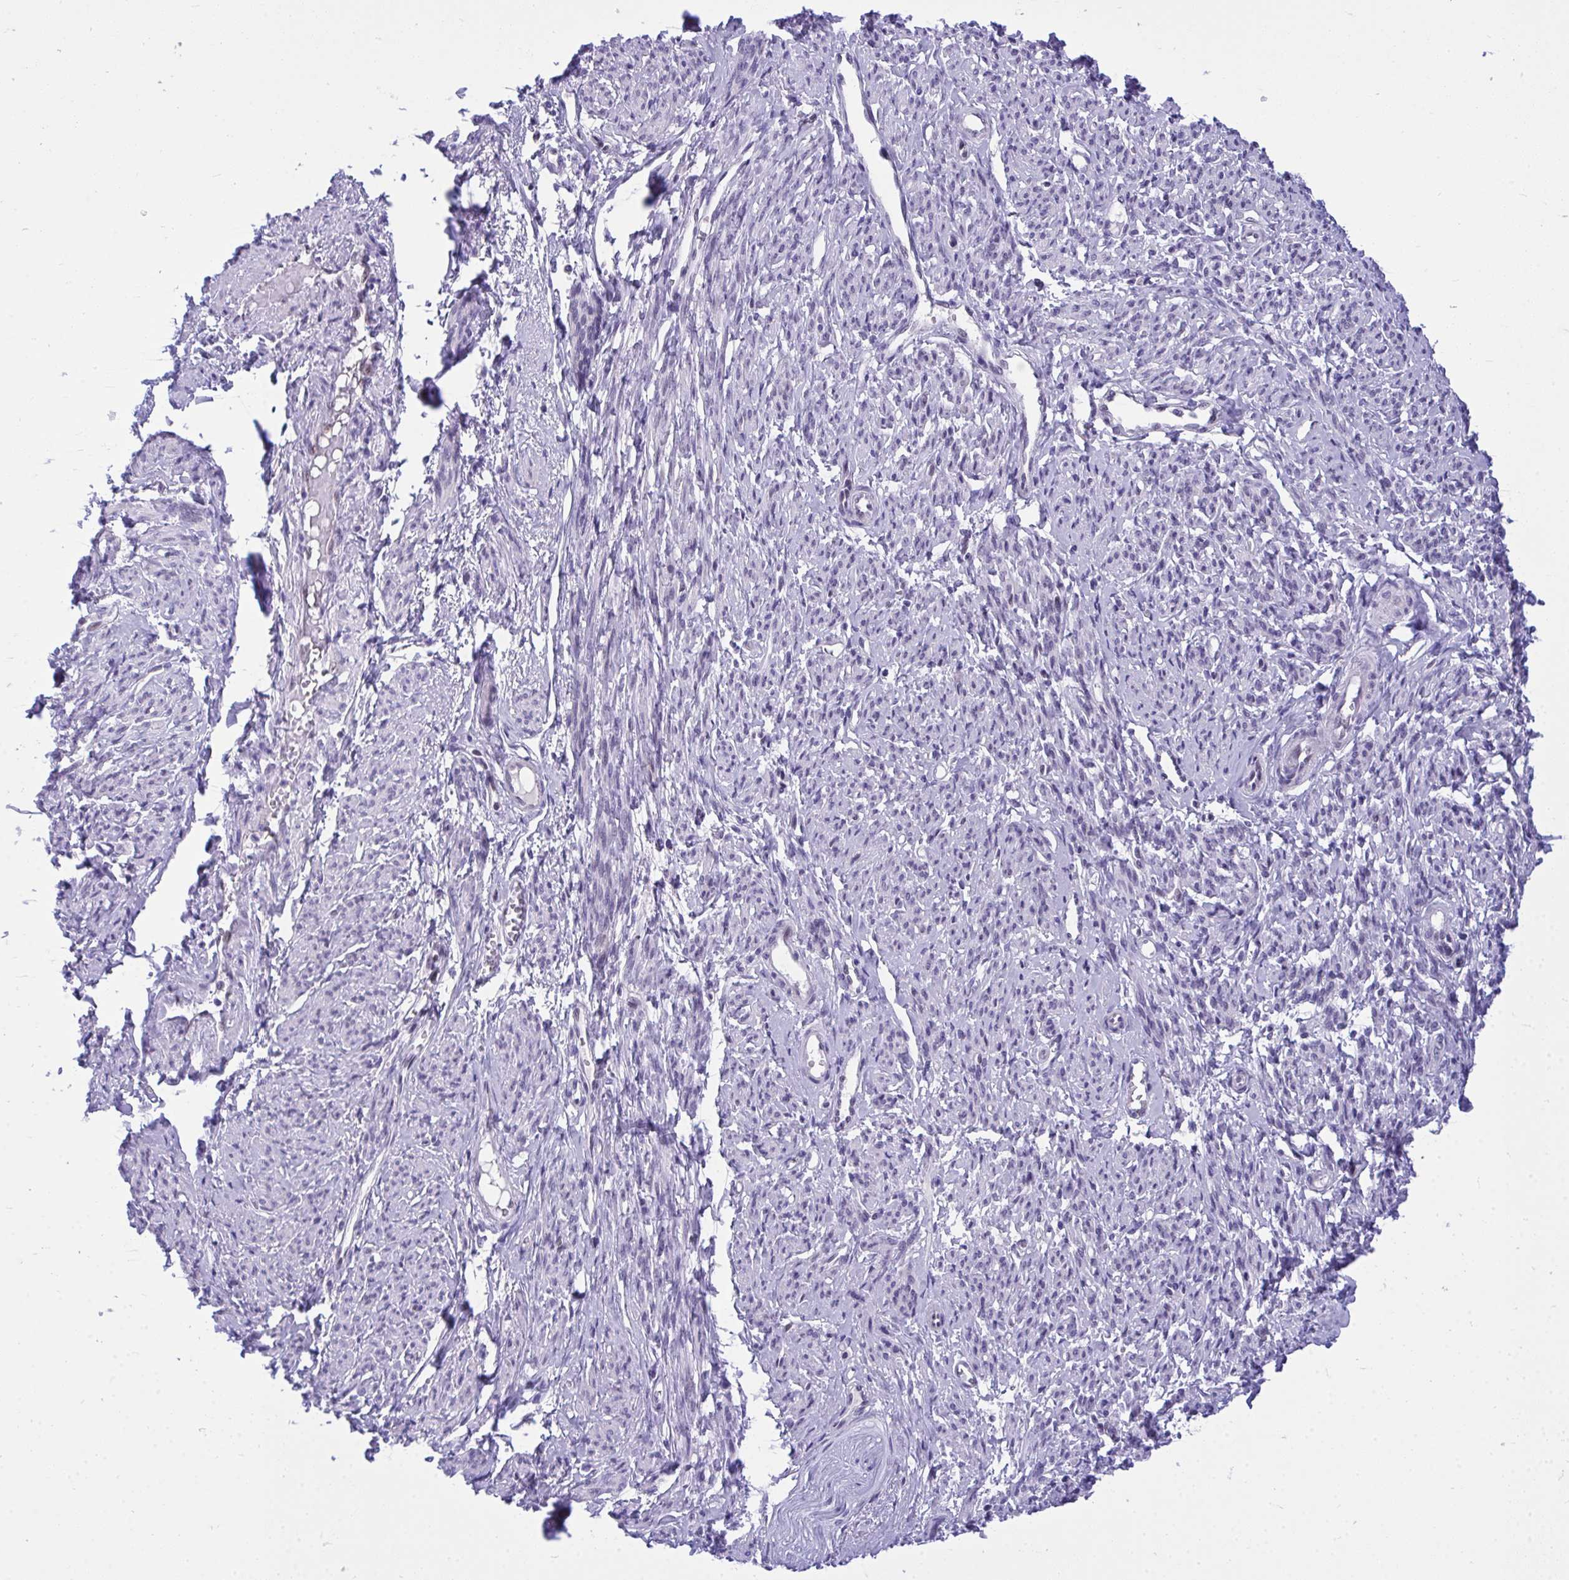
{"staining": {"intensity": "moderate", "quantity": "25%-75%", "location": "cytoplasmic/membranous"}, "tissue": "smooth muscle", "cell_type": "Smooth muscle cells", "image_type": "normal", "snomed": [{"axis": "morphology", "description": "Normal tissue, NOS"}, {"axis": "topography", "description": "Smooth muscle"}], "caption": "A medium amount of moderate cytoplasmic/membranous positivity is appreciated in about 25%-75% of smooth muscle cells in normal smooth muscle. Immunohistochemistry (ihc) stains the protein in brown and the nuclei are stained blue.", "gene": "TEAD4", "patient": {"sex": "female", "age": 65}}